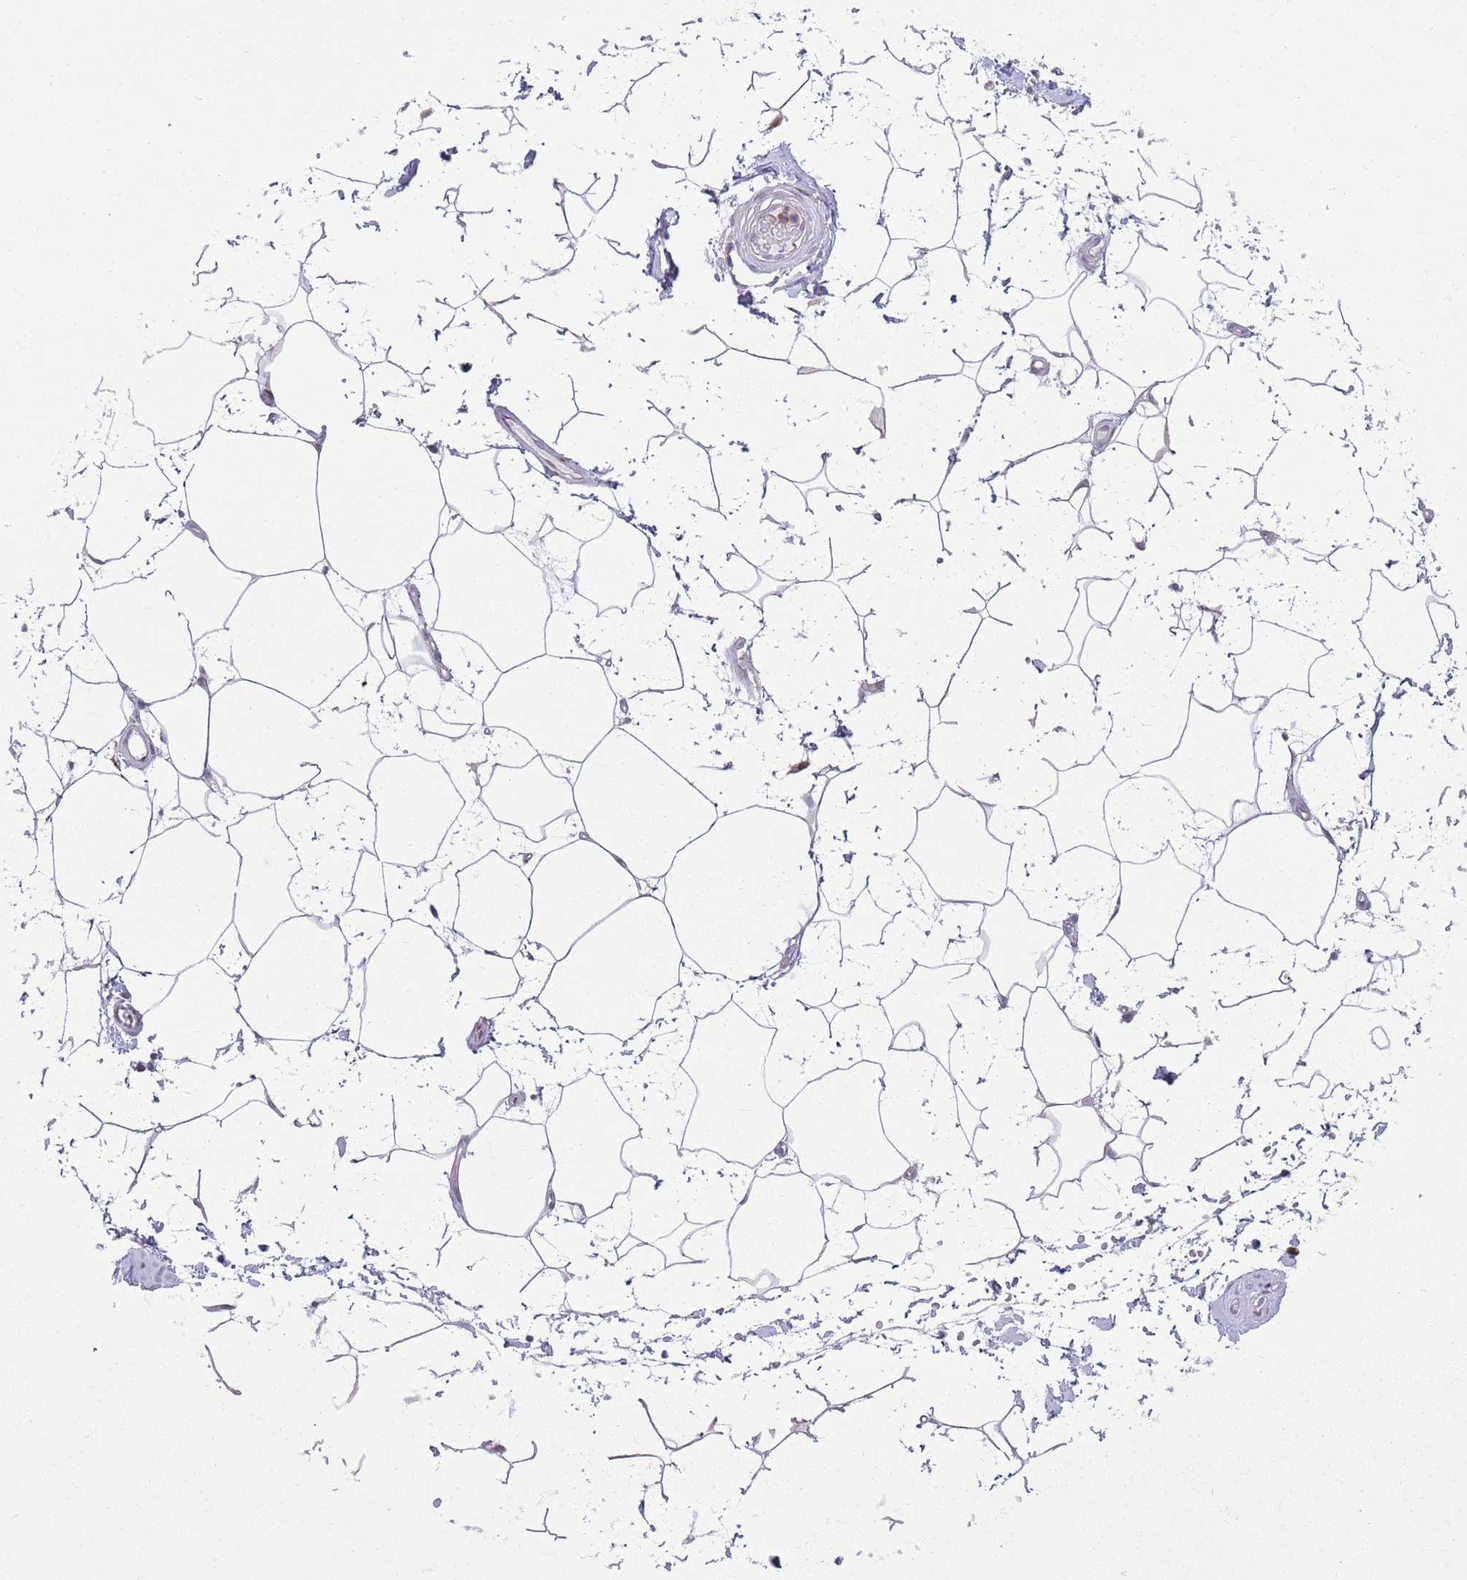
{"staining": {"intensity": "negative", "quantity": "none", "location": "none"}, "tissue": "adipose tissue", "cell_type": "Adipocytes", "image_type": "normal", "snomed": [{"axis": "morphology", "description": "Normal tissue, NOS"}, {"axis": "topography", "description": "Soft tissue"}, {"axis": "topography", "description": "Adipose tissue"}, {"axis": "topography", "description": "Vascular tissue"}, {"axis": "topography", "description": "Peripheral nerve tissue"}], "caption": "DAB (3,3'-diaminobenzidine) immunohistochemical staining of unremarkable adipose tissue demonstrates no significant positivity in adipocytes.", "gene": "ANO8", "patient": {"sex": "male", "age": 74}}